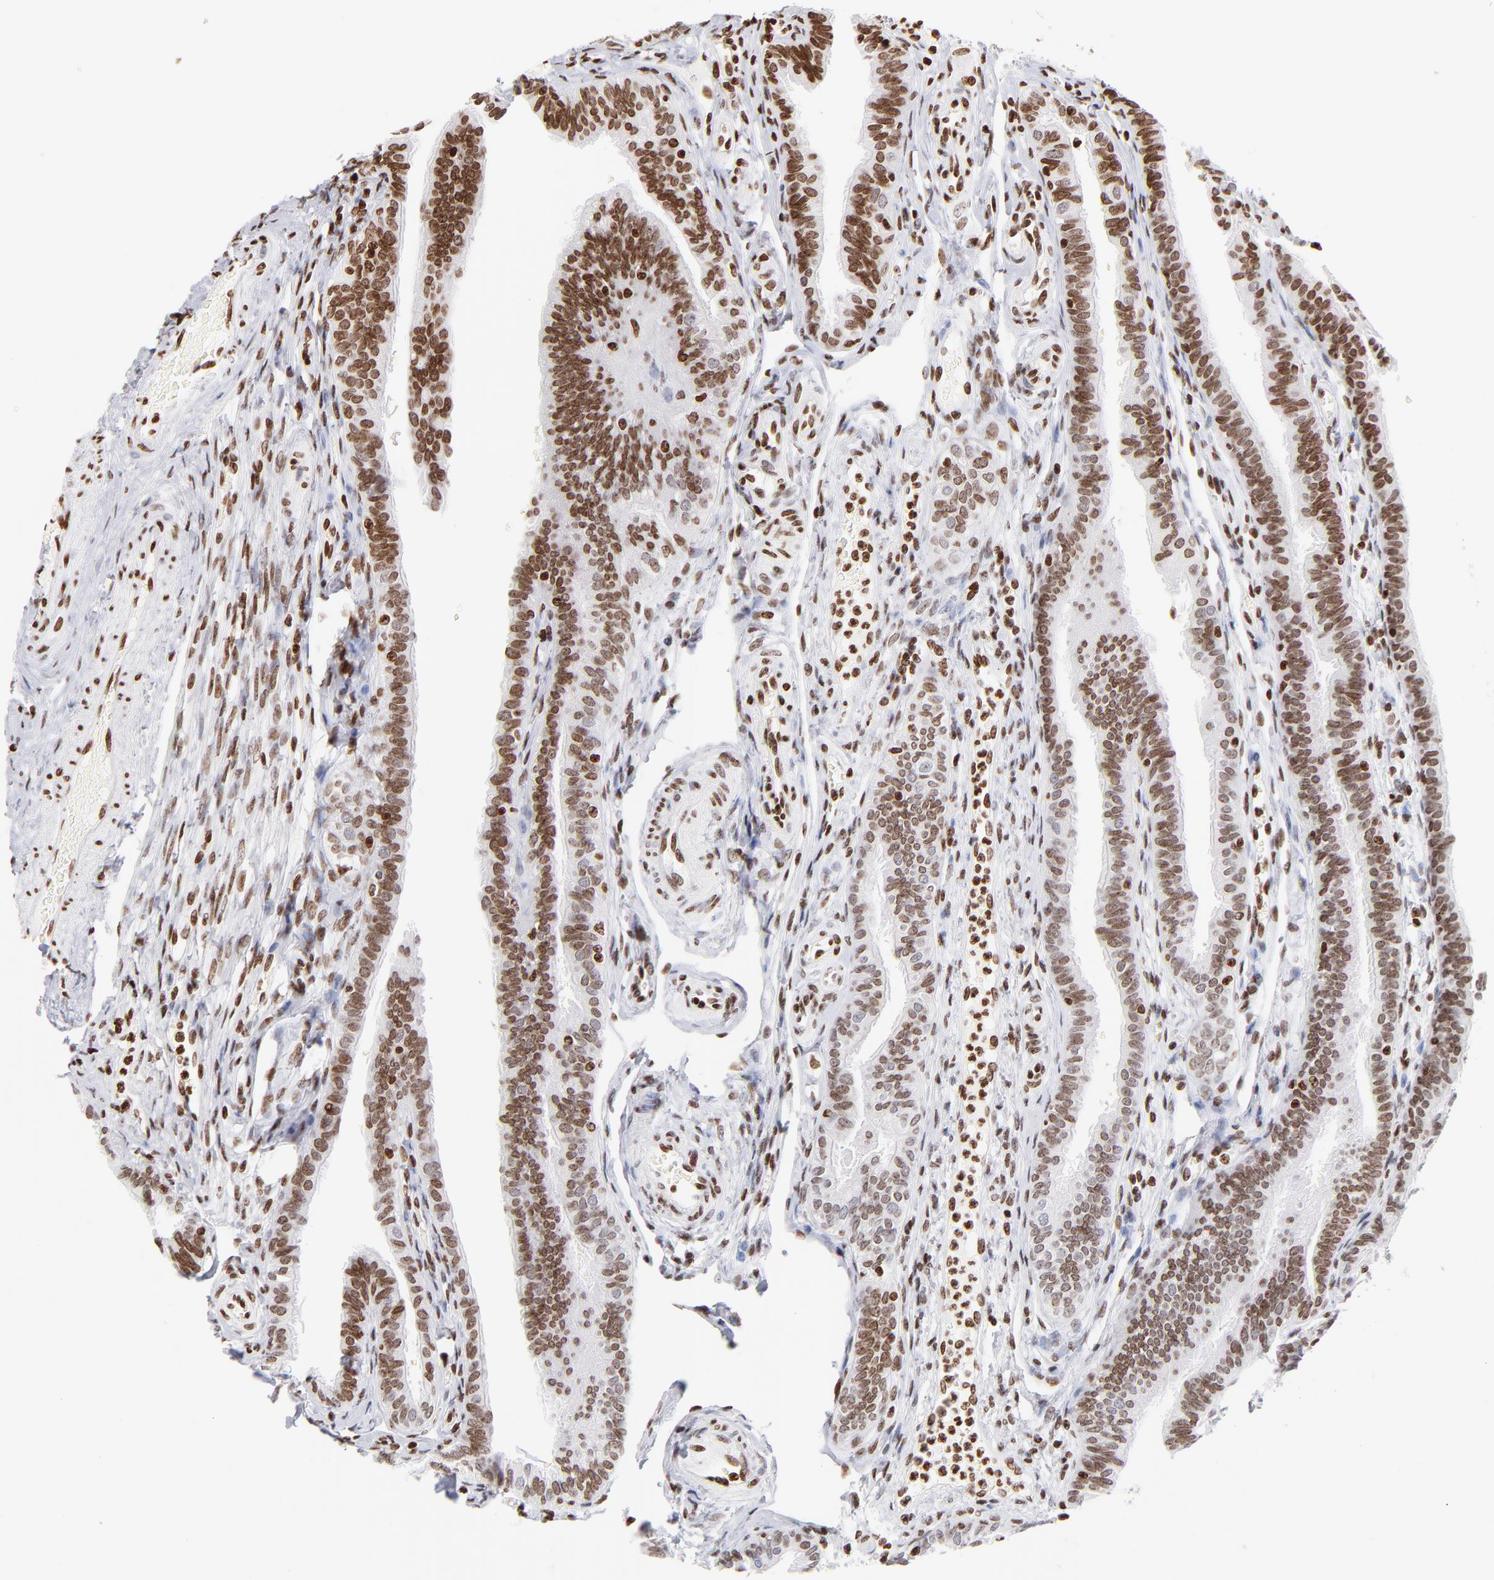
{"staining": {"intensity": "moderate", "quantity": ">75%", "location": "nuclear"}, "tissue": "fallopian tube", "cell_type": "Glandular cells", "image_type": "normal", "snomed": [{"axis": "morphology", "description": "Normal tissue, NOS"}, {"axis": "morphology", "description": "Dermoid, NOS"}, {"axis": "topography", "description": "Fallopian tube"}], "caption": "IHC (DAB (3,3'-diaminobenzidine)) staining of benign fallopian tube exhibits moderate nuclear protein expression in about >75% of glandular cells.", "gene": "RTL4", "patient": {"sex": "female", "age": 33}}